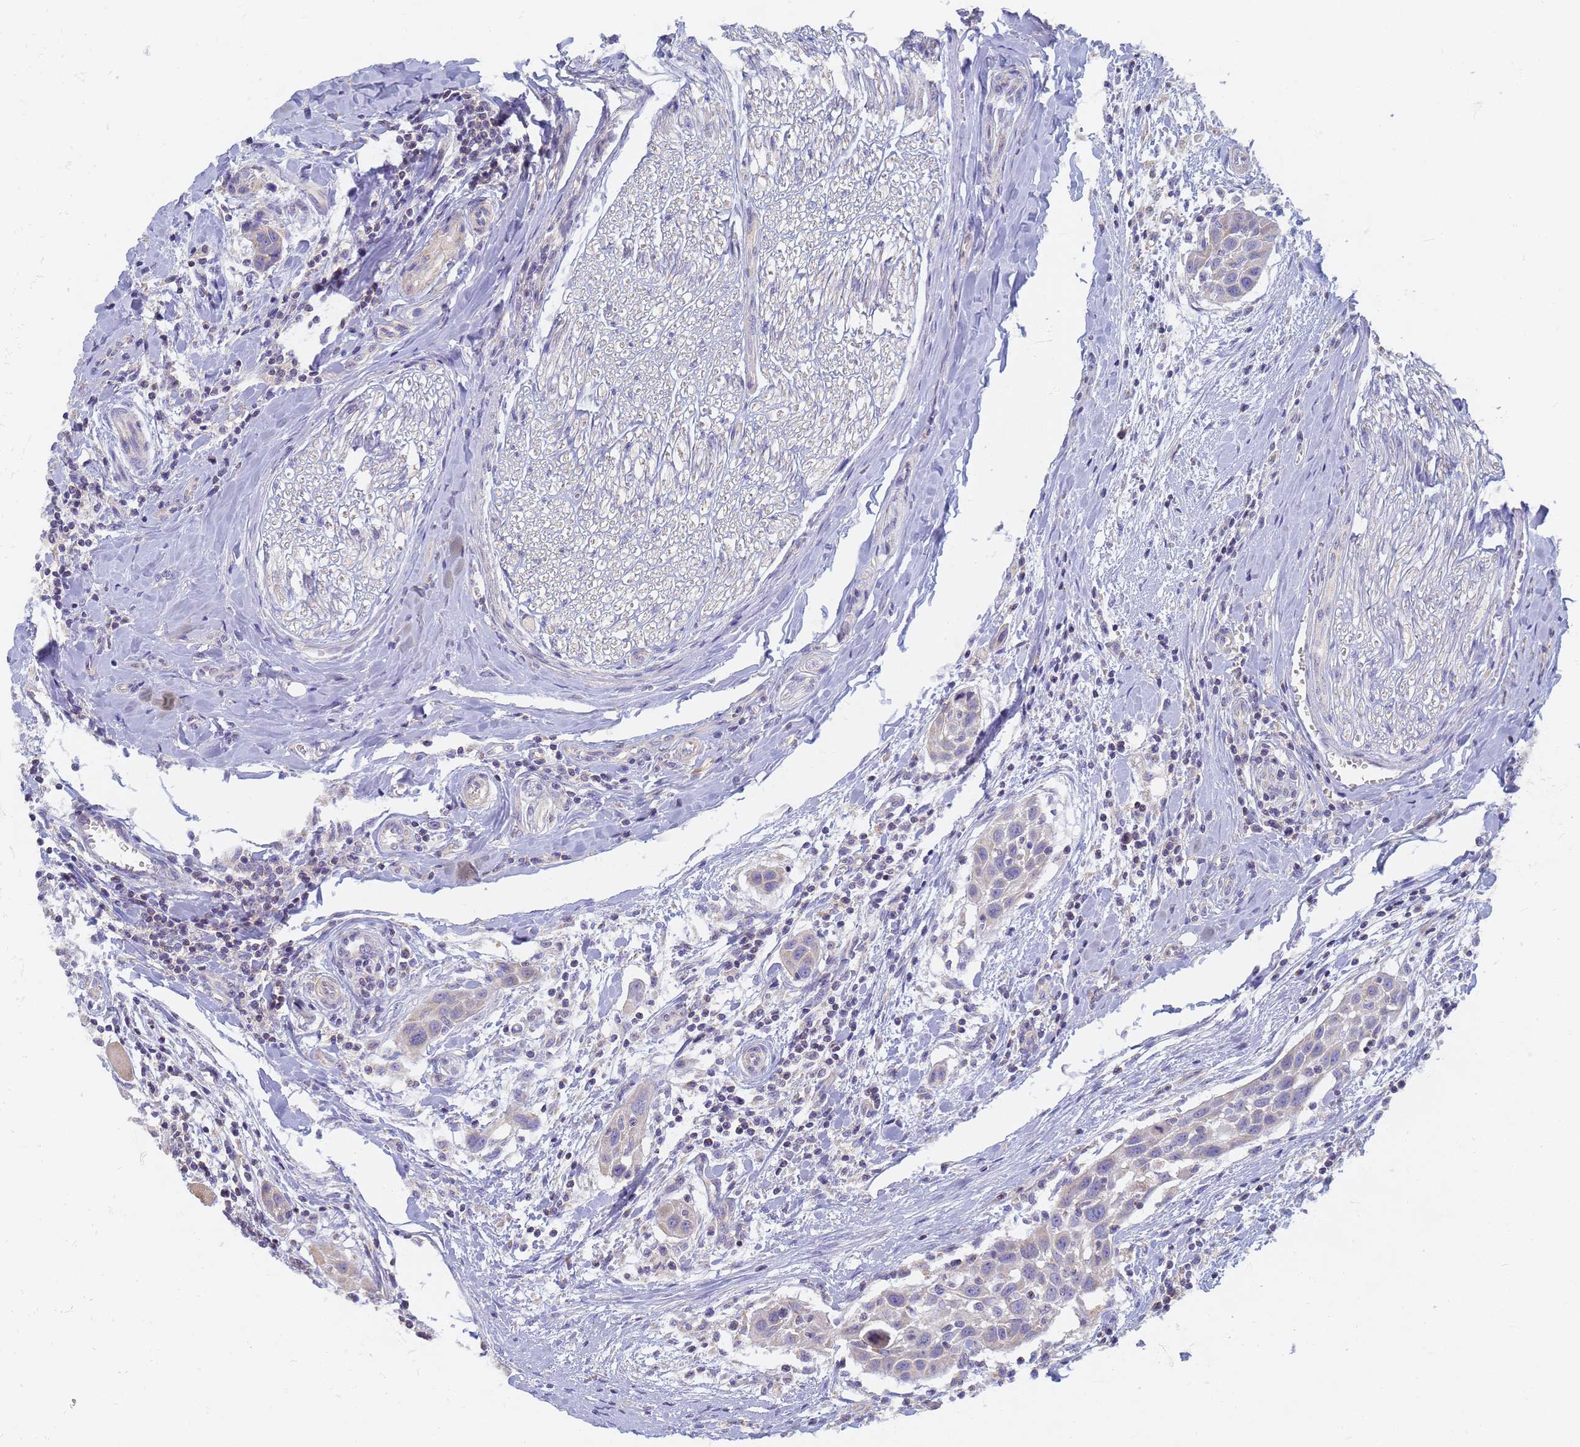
{"staining": {"intensity": "negative", "quantity": "none", "location": "none"}, "tissue": "head and neck cancer", "cell_type": "Tumor cells", "image_type": "cancer", "snomed": [{"axis": "morphology", "description": "Squamous cell carcinoma, NOS"}, {"axis": "topography", "description": "Oral tissue"}, {"axis": "topography", "description": "Head-Neck"}], "caption": "A micrograph of human head and neck squamous cell carcinoma is negative for staining in tumor cells. (Immunohistochemistry, brightfield microscopy, high magnification).", "gene": "UTP23", "patient": {"sex": "female", "age": 50}}